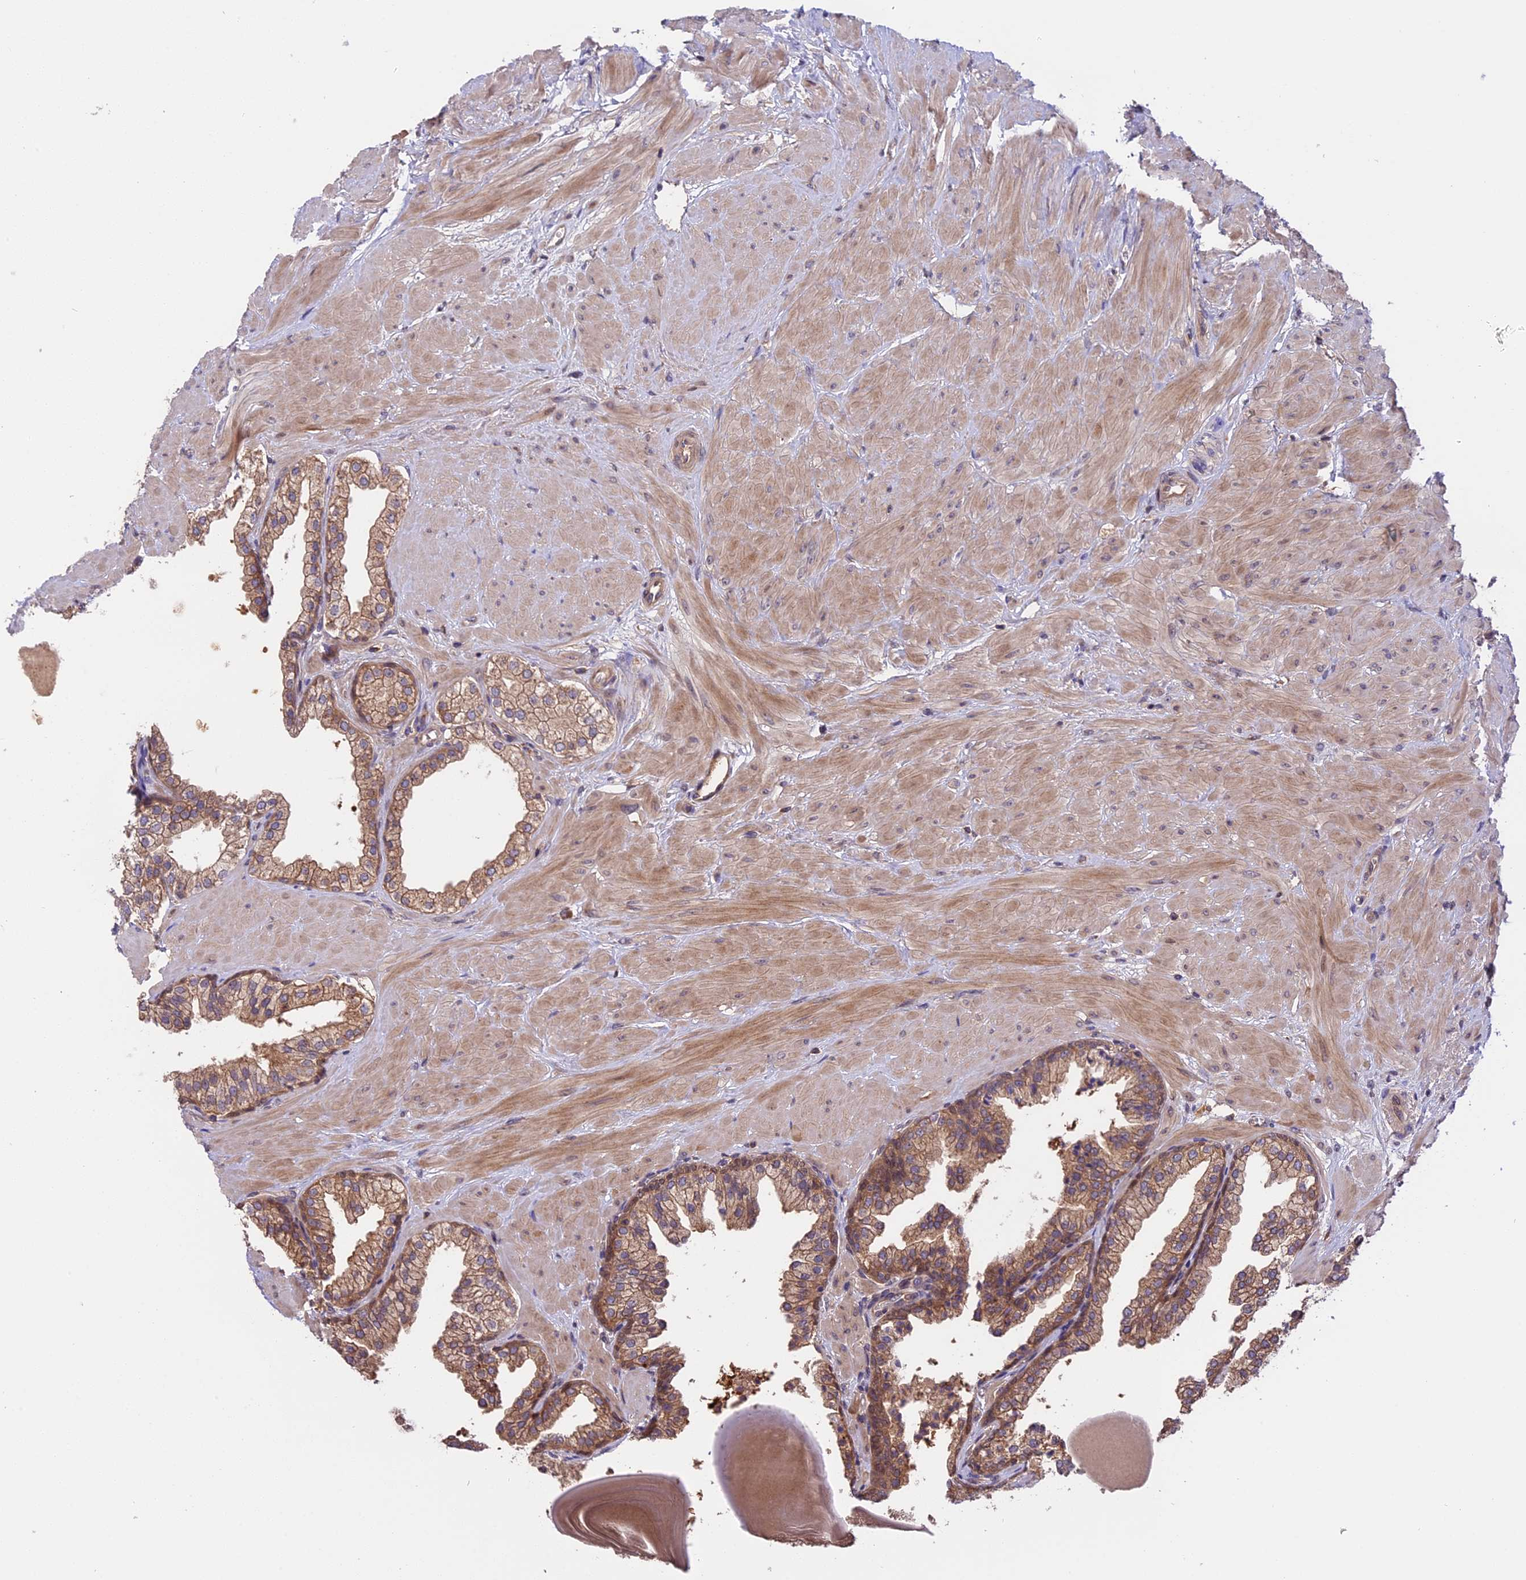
{"staining": {"intensity": "moderate", "quantity": ">75%", "location": "cytoplasmic/membranous"}, "tissue": "prostate", "cell_type": "Glandular cells", "image_type": "normal", "snomed": [{"axis": "morphology", "description": "Normal tissue, NOS"}, {"axis": "topography", "description": "Prostate"}], "caption": "Benign prostate displays moderate cytoplasmic/membranous staining in about >75% of glandular cells.", "gene": "SETD6", "patient": {"sex": "male", "age": 48}}